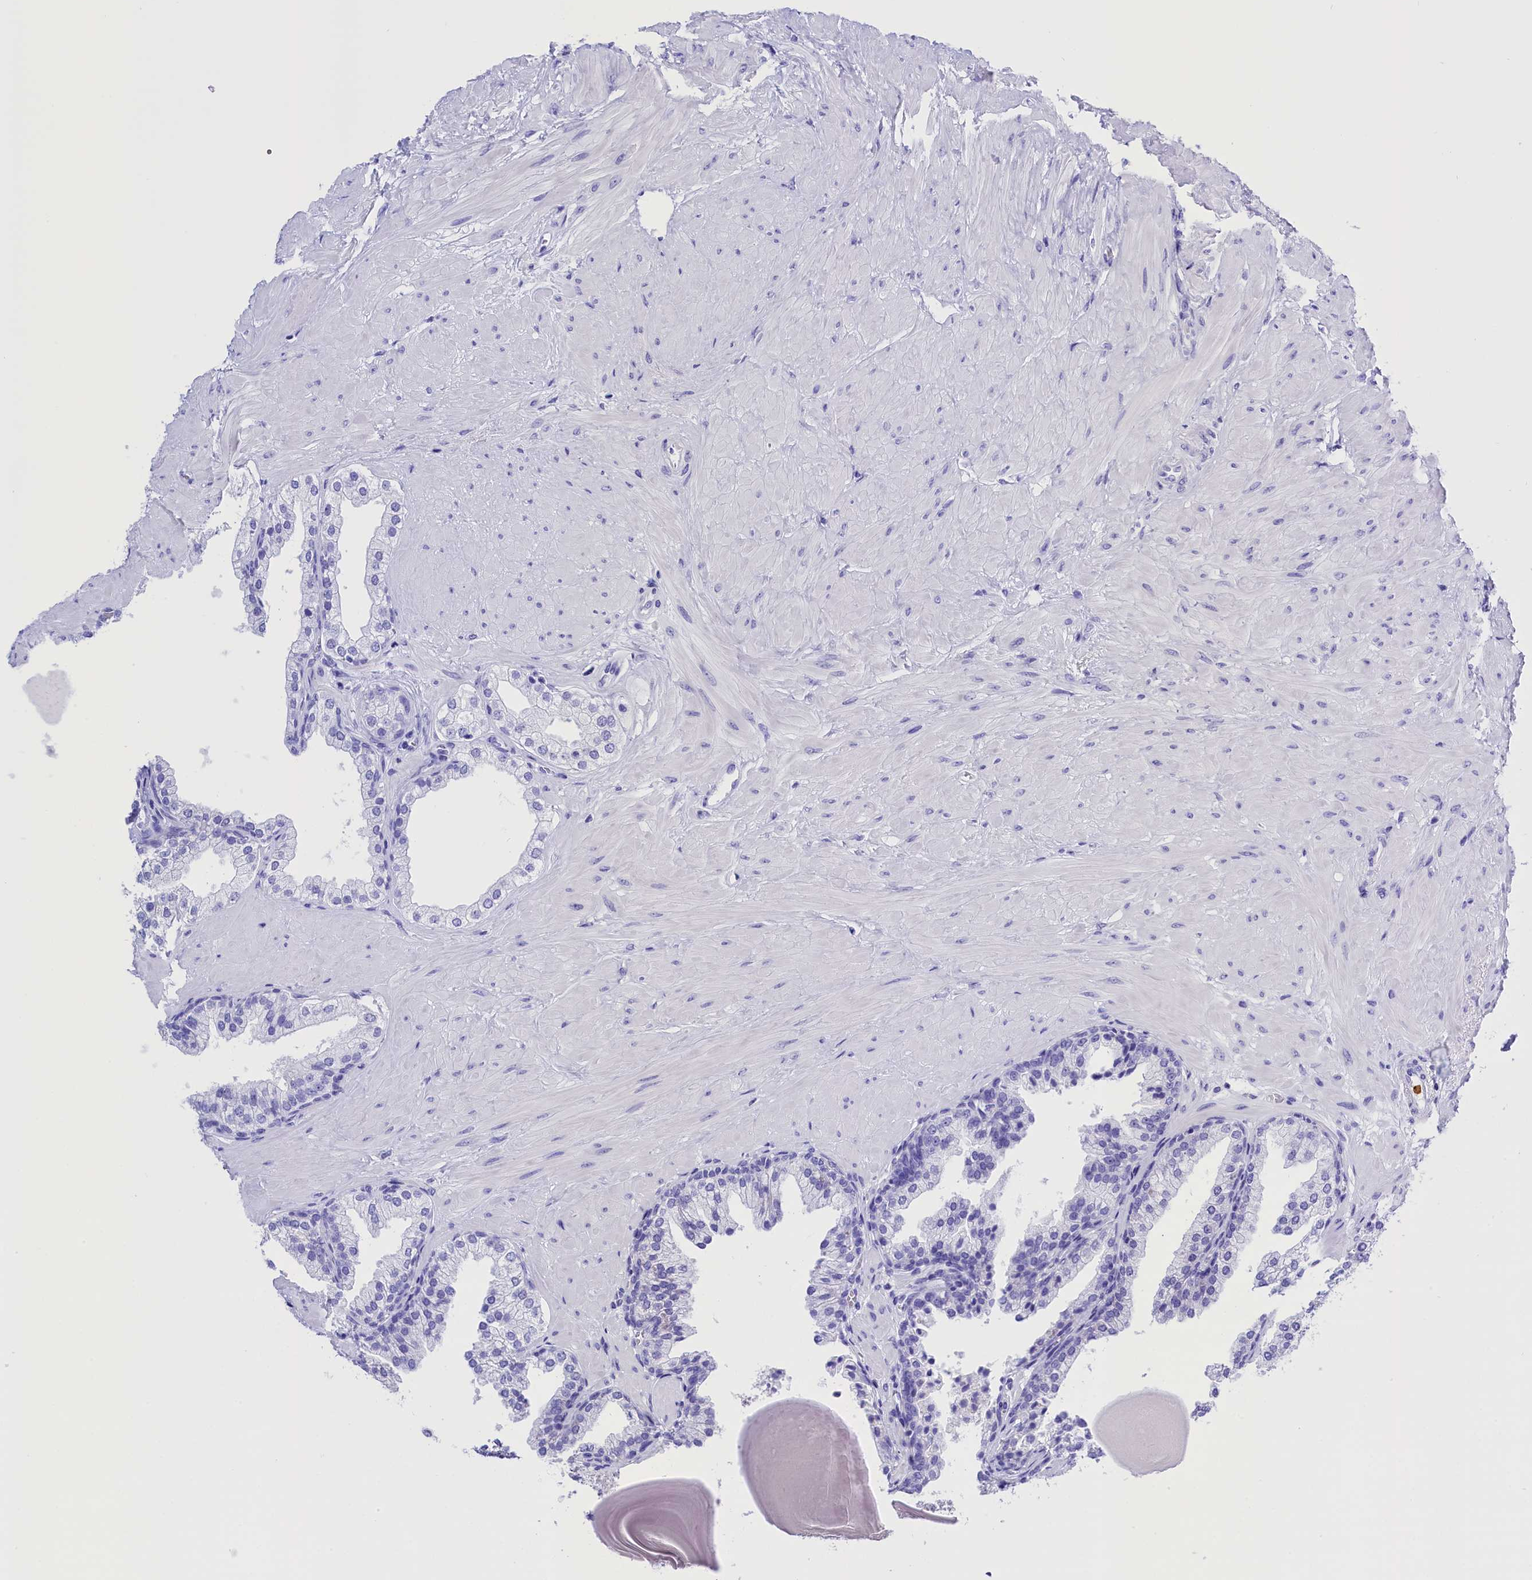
{"staining": {"intensity": "negative", "quantity": "none", "location": "none"}, "tissue": "prostate", "cell_type": "Glandular cells", "image_type": "normal", "snomed": [{"axis": "morphology", "description": "Normal tissue, NOS"}, {"axis": "topography", "description": "Prostate"}], "caption": "A micrograph of prostate stained for a protein reveals no brown staining in glandular cells. (Brightfield microscopy of DAB (3,3'-diaminobenzidine) immunohistochemistry (IHC) at high magnification).", "gene": "CLC", "patient": {"sex": "male", "age": 48}}